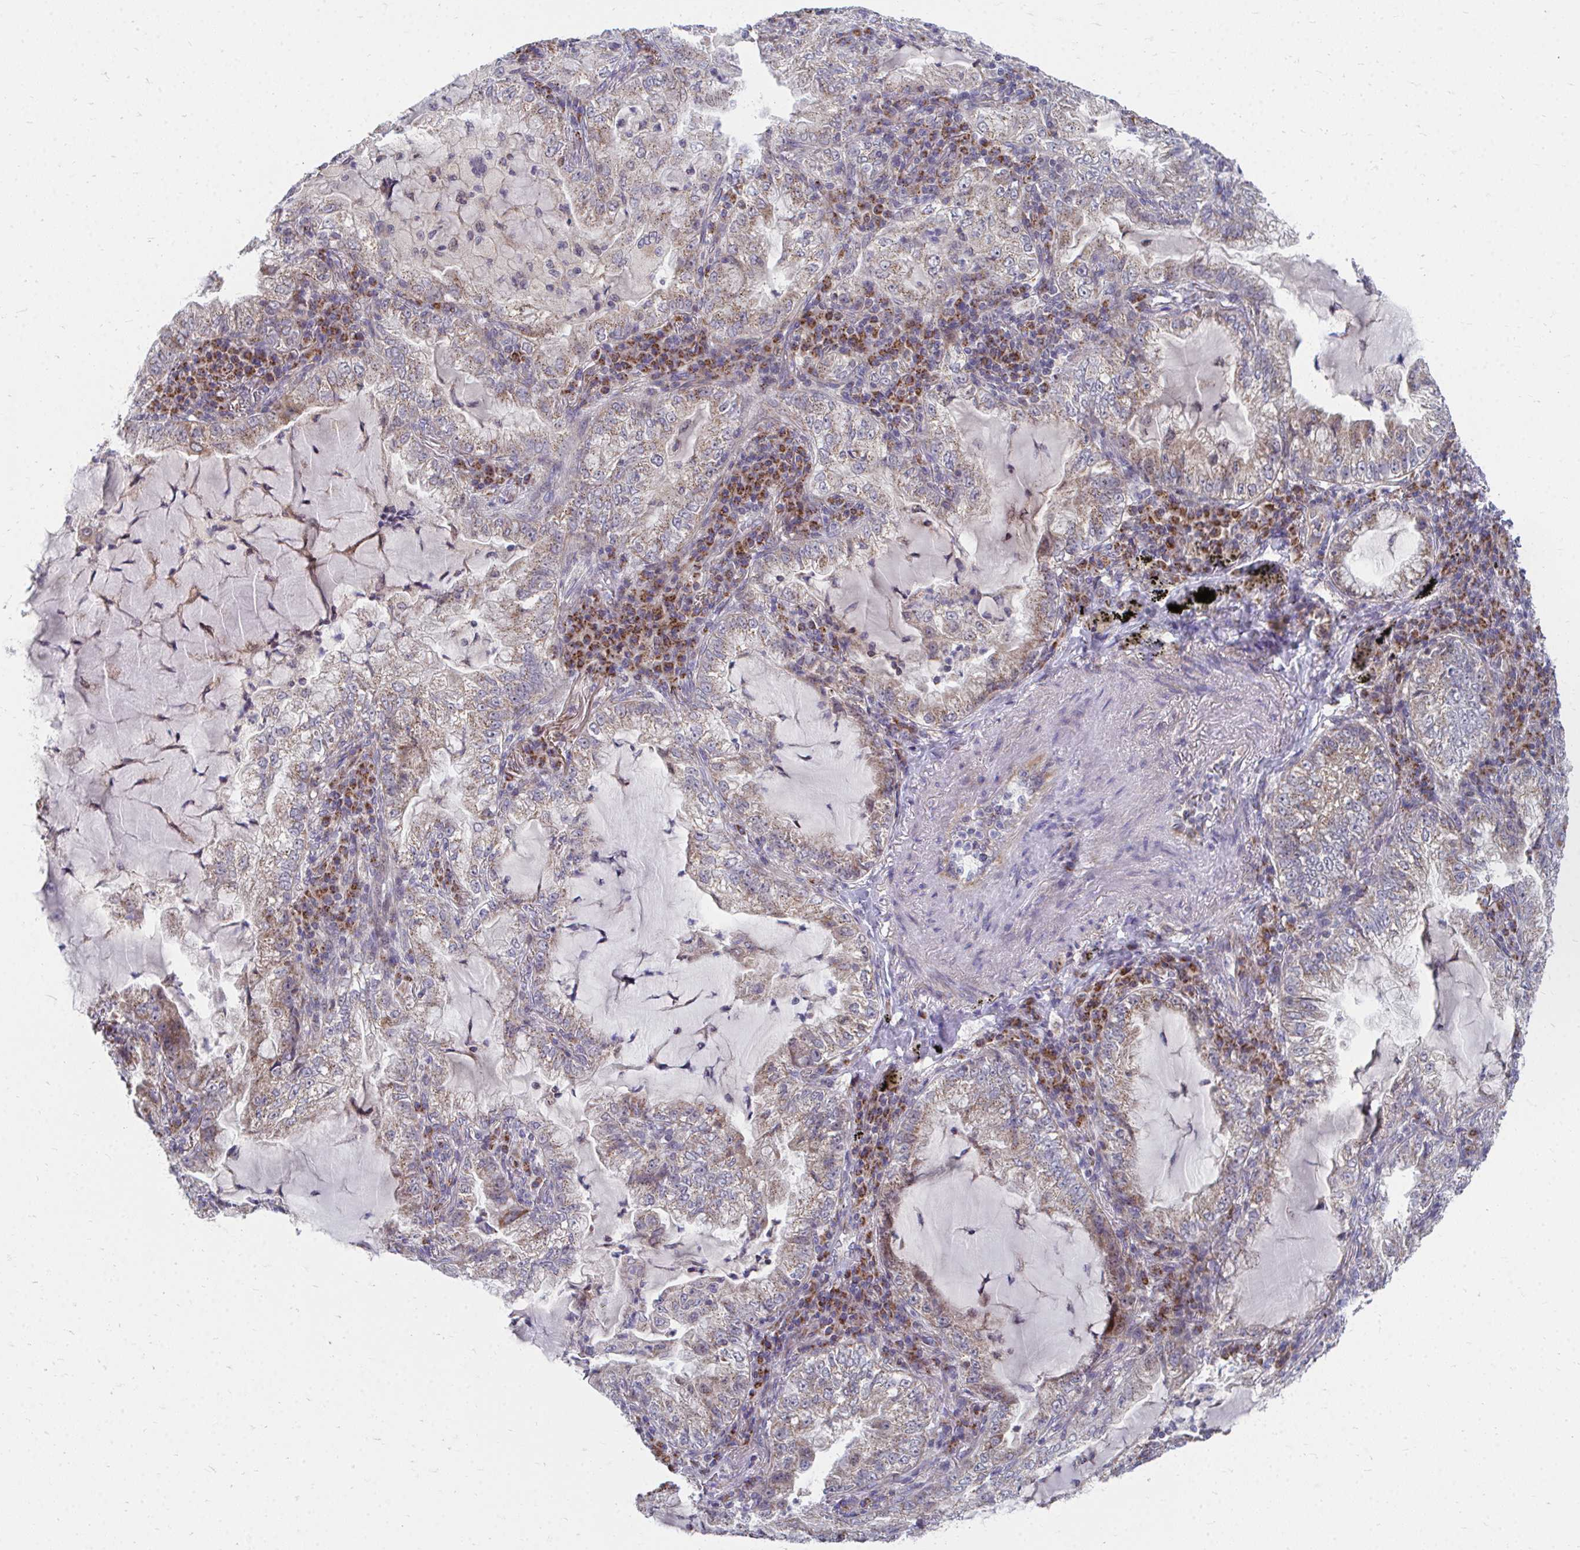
{"staining": {"intensity": "weak", "quantity": ">75%", "location": "cytoplasmic/membranous"}, "tissue": "lung cancer", "cell_type": "Tumor cells", "image_type": "cancer", "snomed": [{"axis": "morphology", "description": "Adenocarcinoma, NOS"}, {"axis": "topography", "description": "Lung"}], "caption": "Human adenocarcinoma (lung) stained for a protein (brown) reveals weak cytoplasmic/membranous positive staining in about >75% of tumor cells.", "gene": "PEX3", "patient": {"sex": "female", "age": 73}}